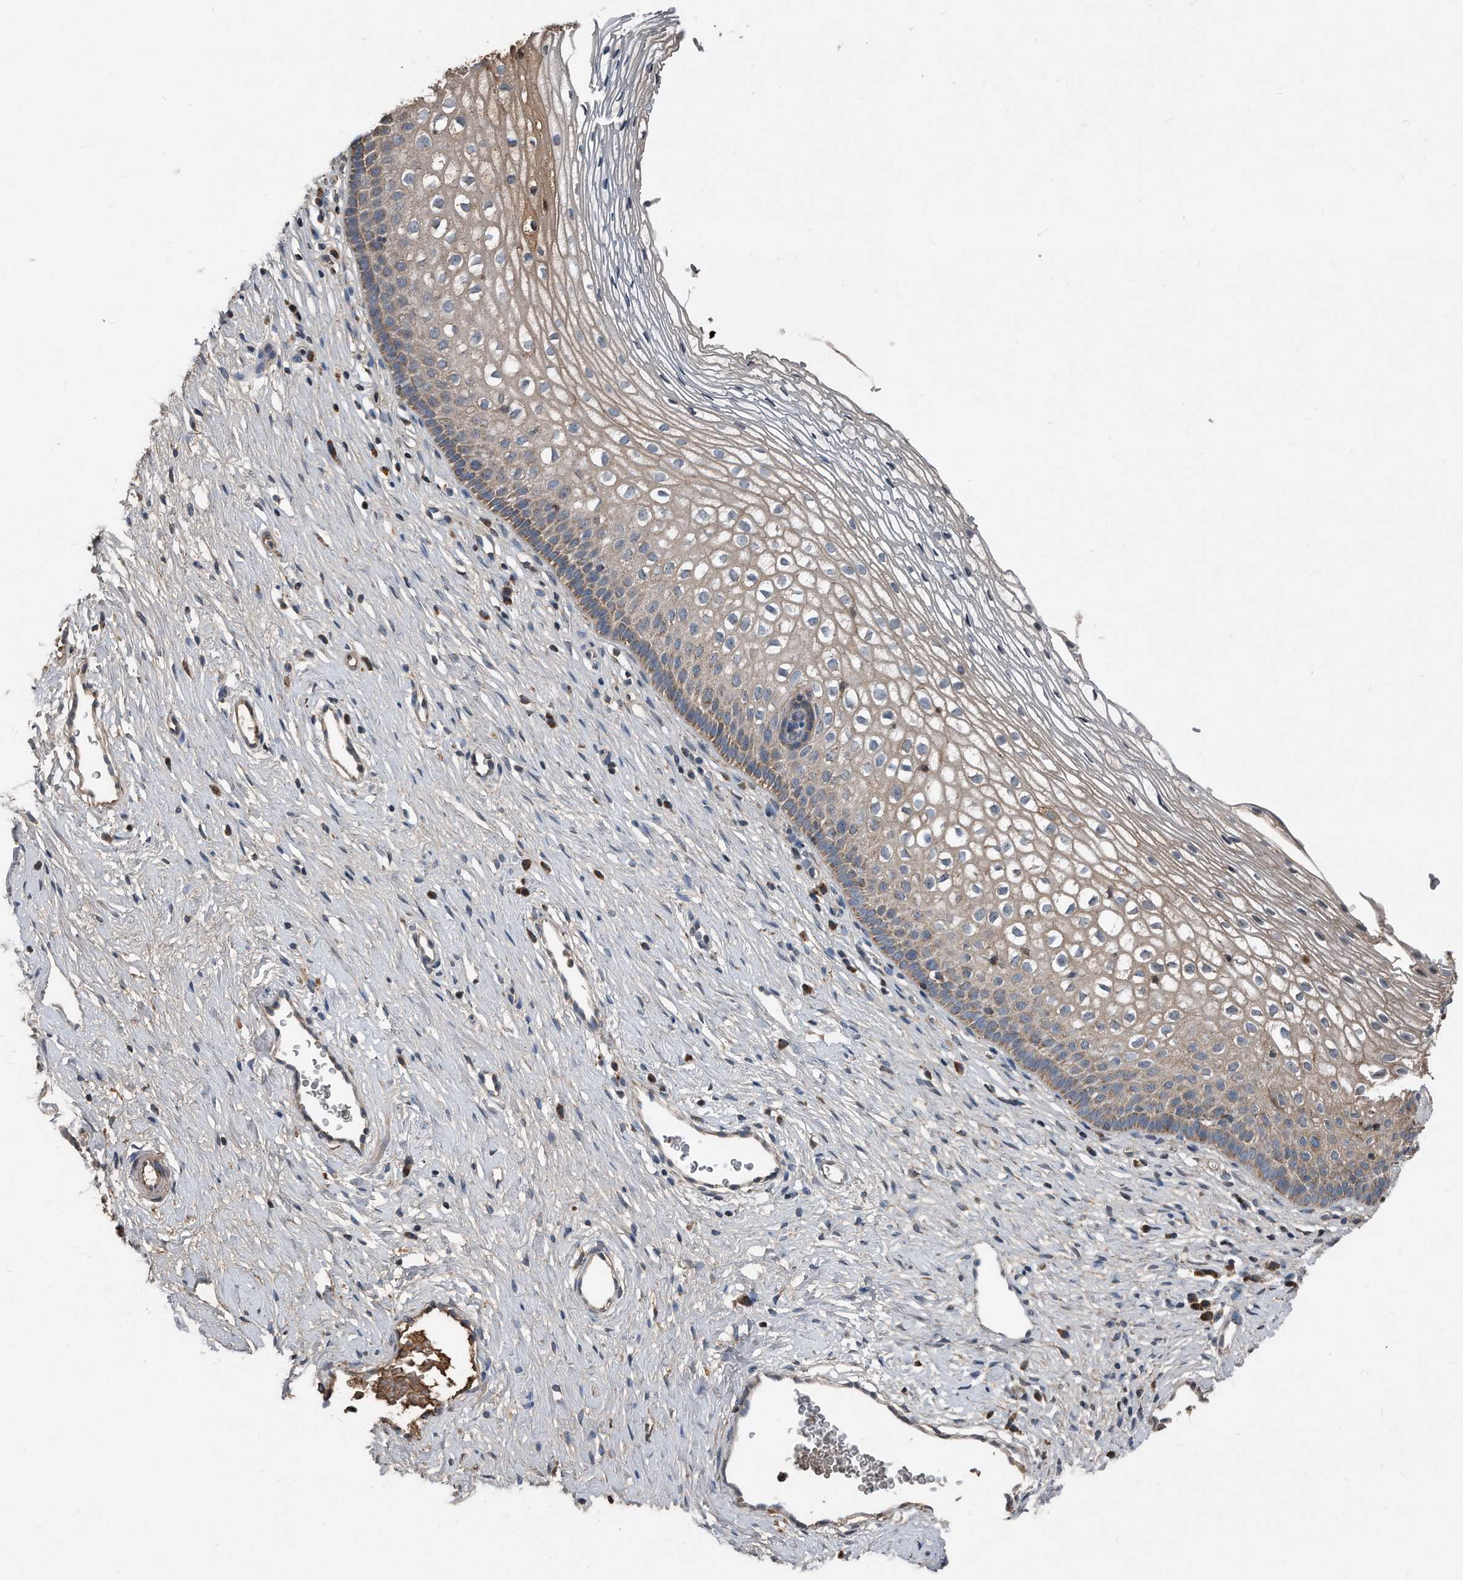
{"staining": {"intensity": "negative", "quantity": "none", "location": "none"}, "tissue": "cervix", "cell_type": "Glandular cells", "image_type": "normal", "snomed": [{"axis": "morphology", "description": "Normal tissue, NOS"}, {"axis": "topography", "description": "Cervix"}], "caption": "IHC photomicrograph of benign cervix stained for a protein (brown), which displays no positivity in glandular cells.", "gene": "SDHA", "patient": {"sex": "female", "age": 27}}